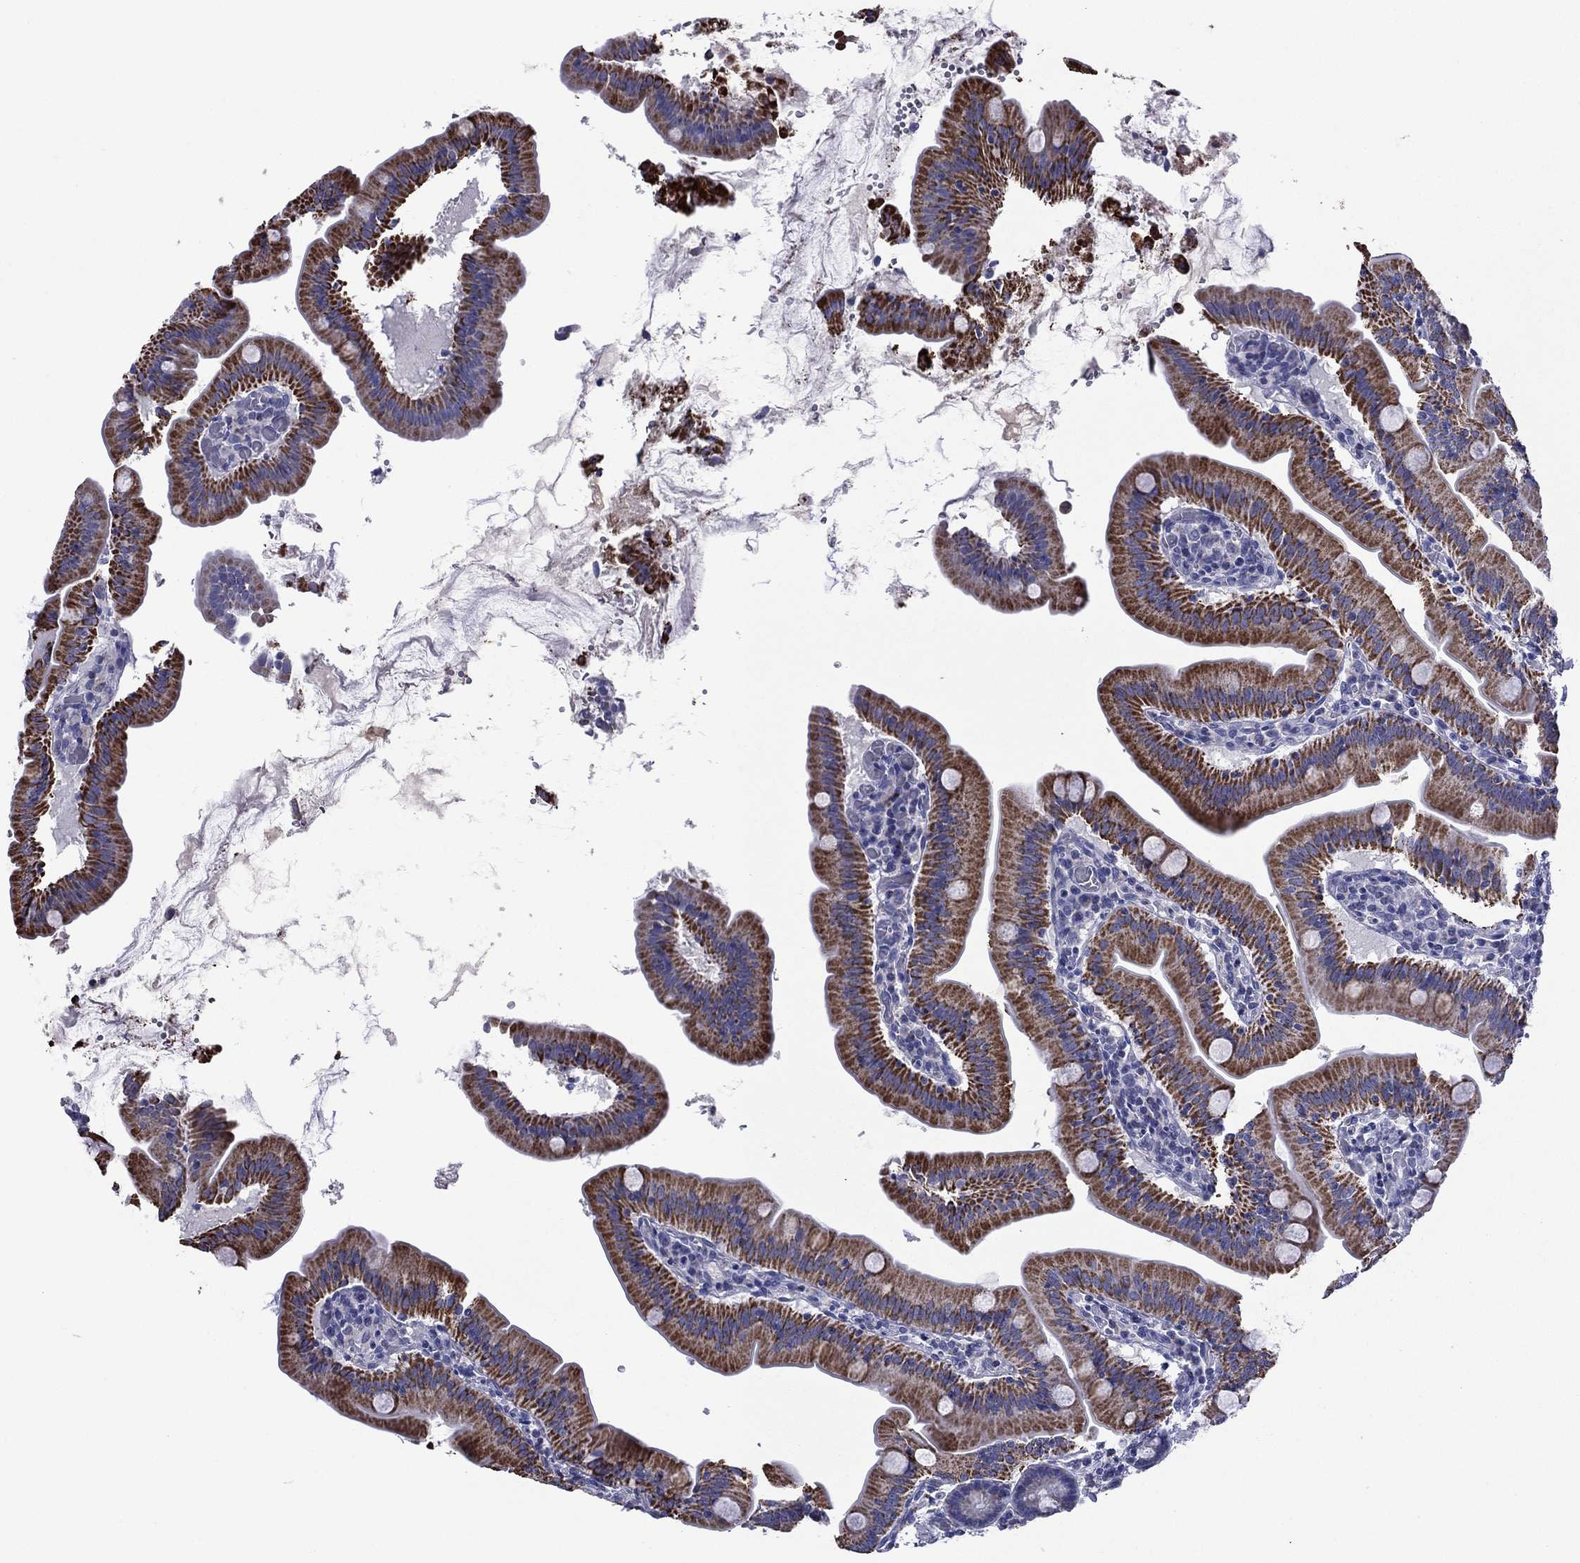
{"staining": {"intensity": "strong", "quantity": "25%-75%", "location": "cytoplasmic/membranous"}, "tissue": "small intestine", "cell_type": "Glandular cells", "image_type": "normal", "snomed": [{"axis": "morphology", "description": "Normal tissue, NOS"}, {"axis": "topography", "description": "Small intestine"}], "caption": "An image showing strong cytoplasmic/membranous staining in about 25%-75% of glandular cells in unremarkable small intestine, as visualized by brown immunohistochemical staining.", "gene": "ACADSB", "patient": {"sex": "male", "age": 37}}